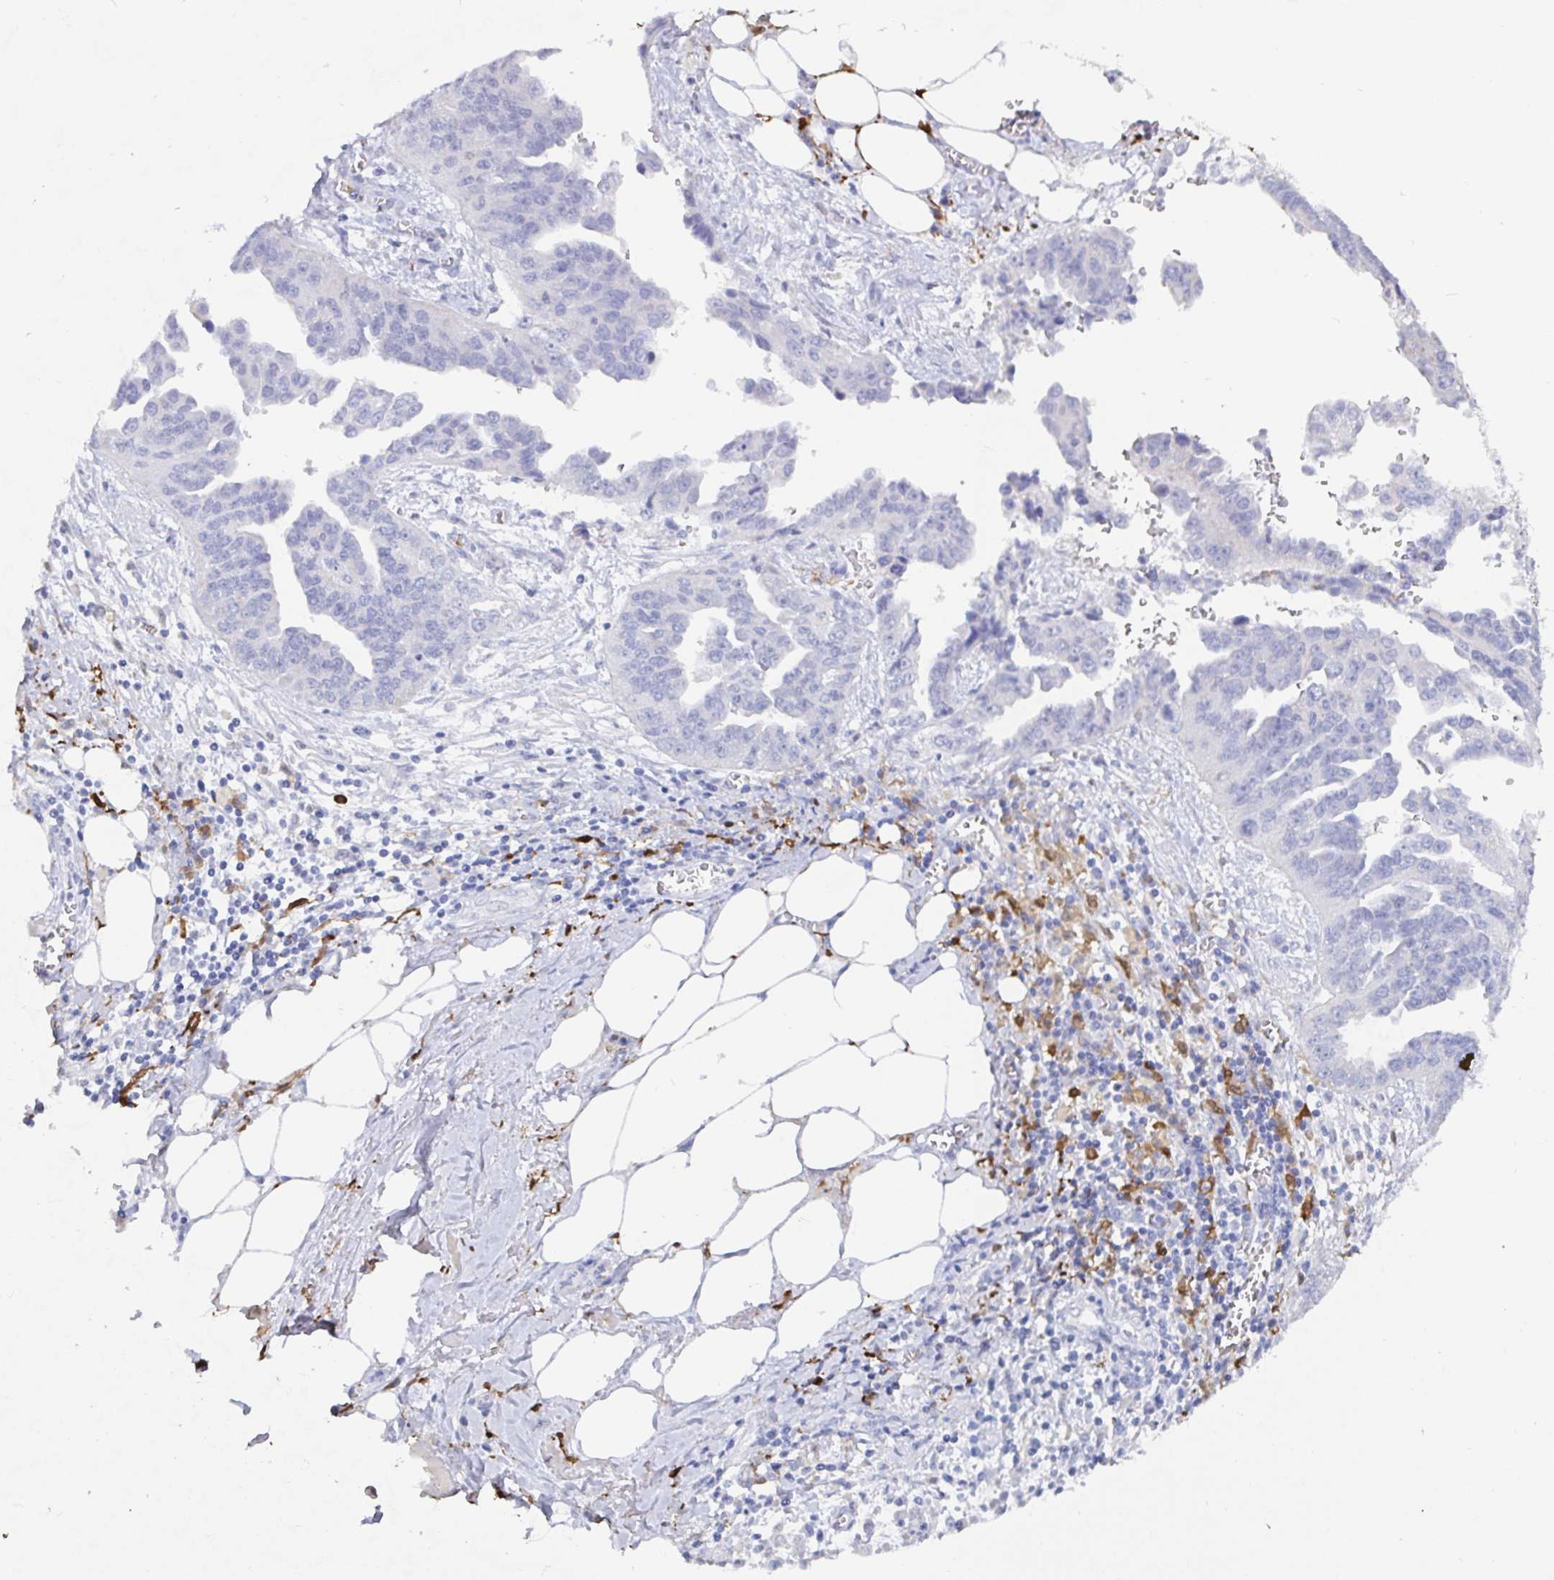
{"staining": {"intensity": "negative", "quantity": "none", "location": "none"}, "tissue": "ovarian cancer", "cell_type": "Tumor cells", "image_type": "cancer", "snomed": [{"axis": "morphology", "description": "Cystadenocarcinoma, serous, NOS"}, {"axis": "topography", "description": "Ovary"}], "caption": "DAB (3,3'-diaminobenzidine) immunohistochemical staining of ovarian cancer (serous cystadenocarcinoma) demonstrates no significant expression in tumor cells.", "gene": "OR2A4", "patient": {"sex": "female", "age": 75}}